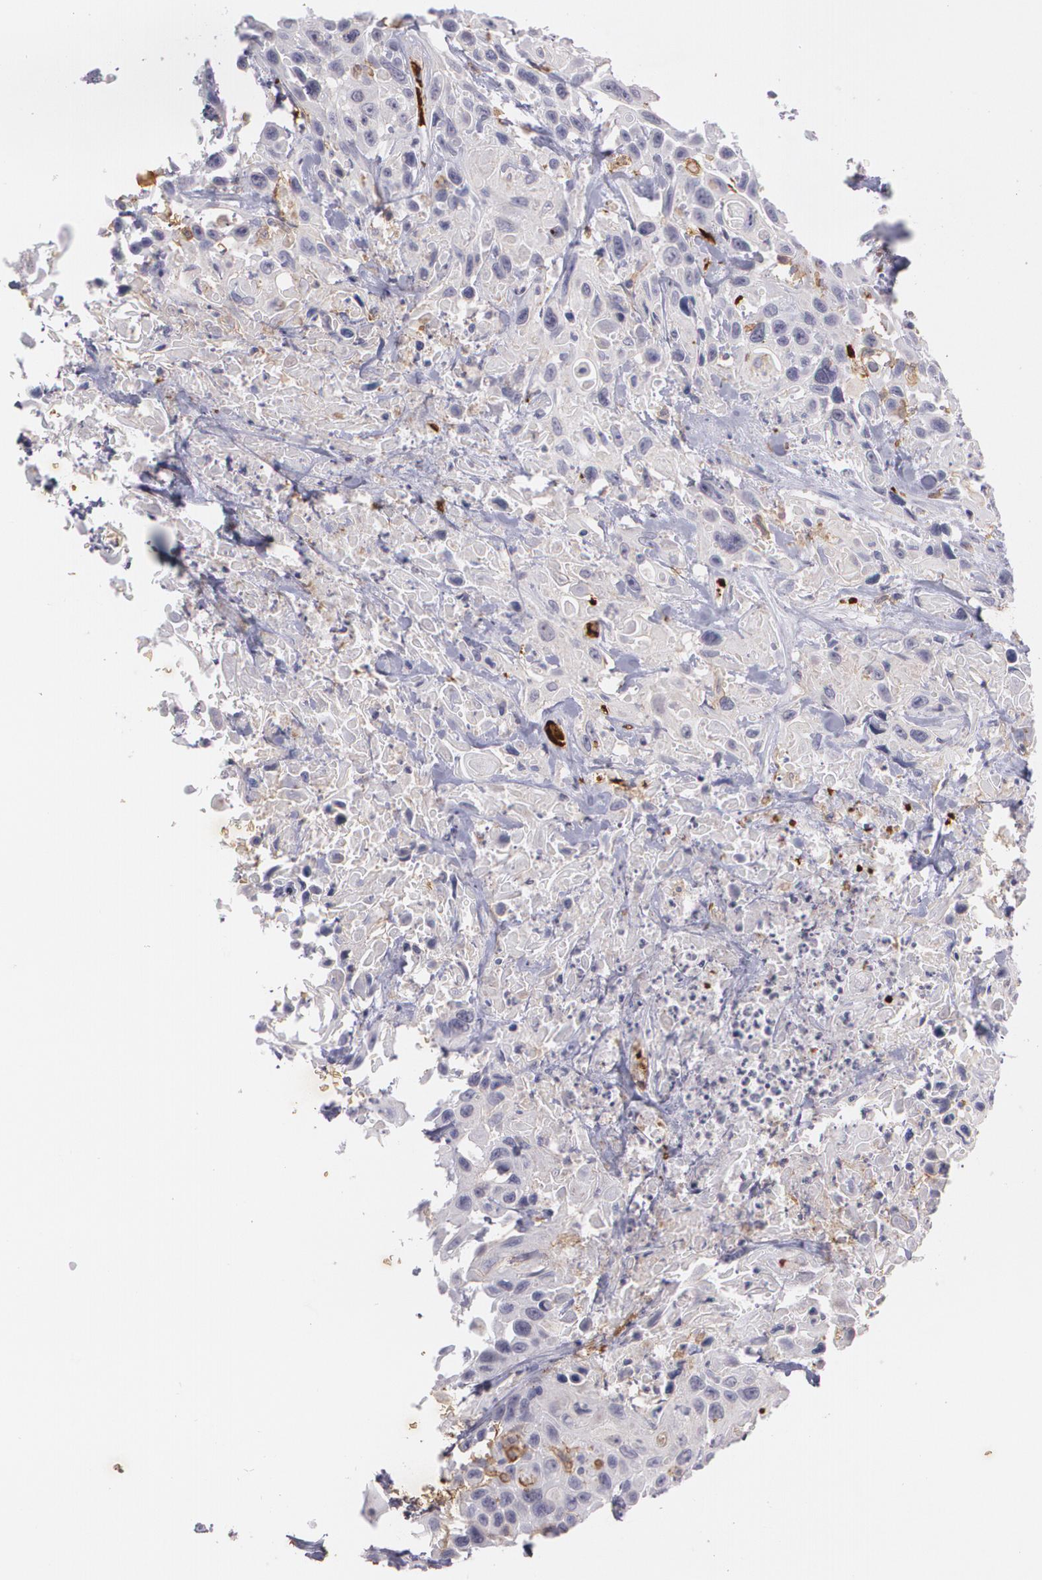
{"staining": {"intensity": "negative", "quantity": "none", "location": "none"}, "tissue": "urothelial cancer", "cell_type": "Tumor cells", "image_type": "cancer", "snomed": [{"axis": "morphology", "description": "Urothelial carcinoma, High grade"}, {"axis": "topography", "description": "Urinary bladder"}], "caption": "This is an immunohistochemistry photomicrograph of human urothelial cancer. There is no staining in tumor cells.", "gene": "ACE", "patient": {"sex": "female", "age": 84}}